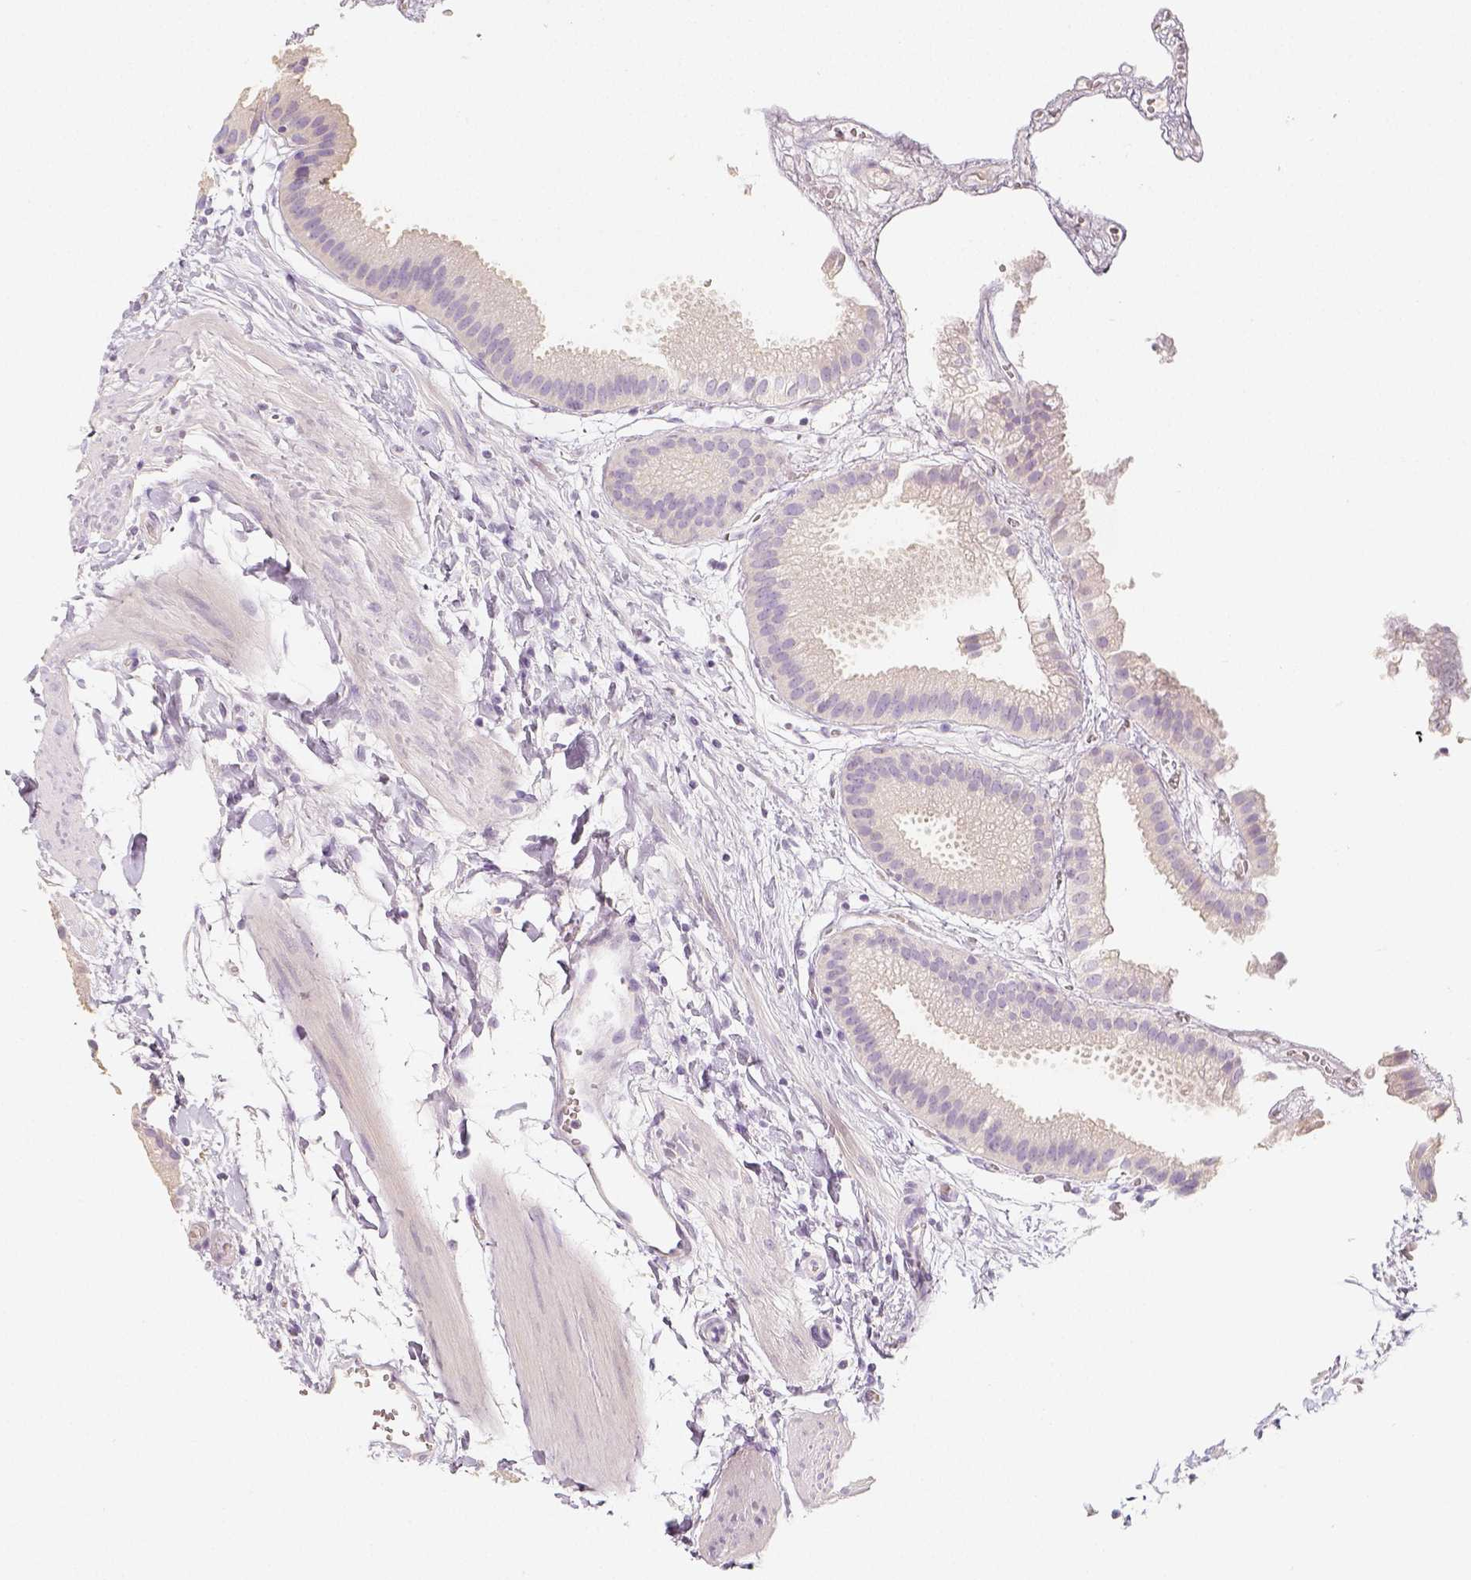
{"staining": {"intensity": "negative", "quantity": "none", "location": "none"}, "tissue": "gallbladder", "cell_type": "Glandular cells", "image_type": "normal", "snomed": [{"axis": "morphology", "description": "Normal tissue, NOS"}, {"axis": "topography", "description": "Gallbladder"}], "caption": "The micrograph exhibits no staining of glandular cells in benign gallbladder. The staining is performed using DAB (3,3'-diaminobenzidine) brown chromogen with nuclei counter-stained in using hematoxylin.", "gene": "THY1", "patient": {"sex": "female", "age": 63}}